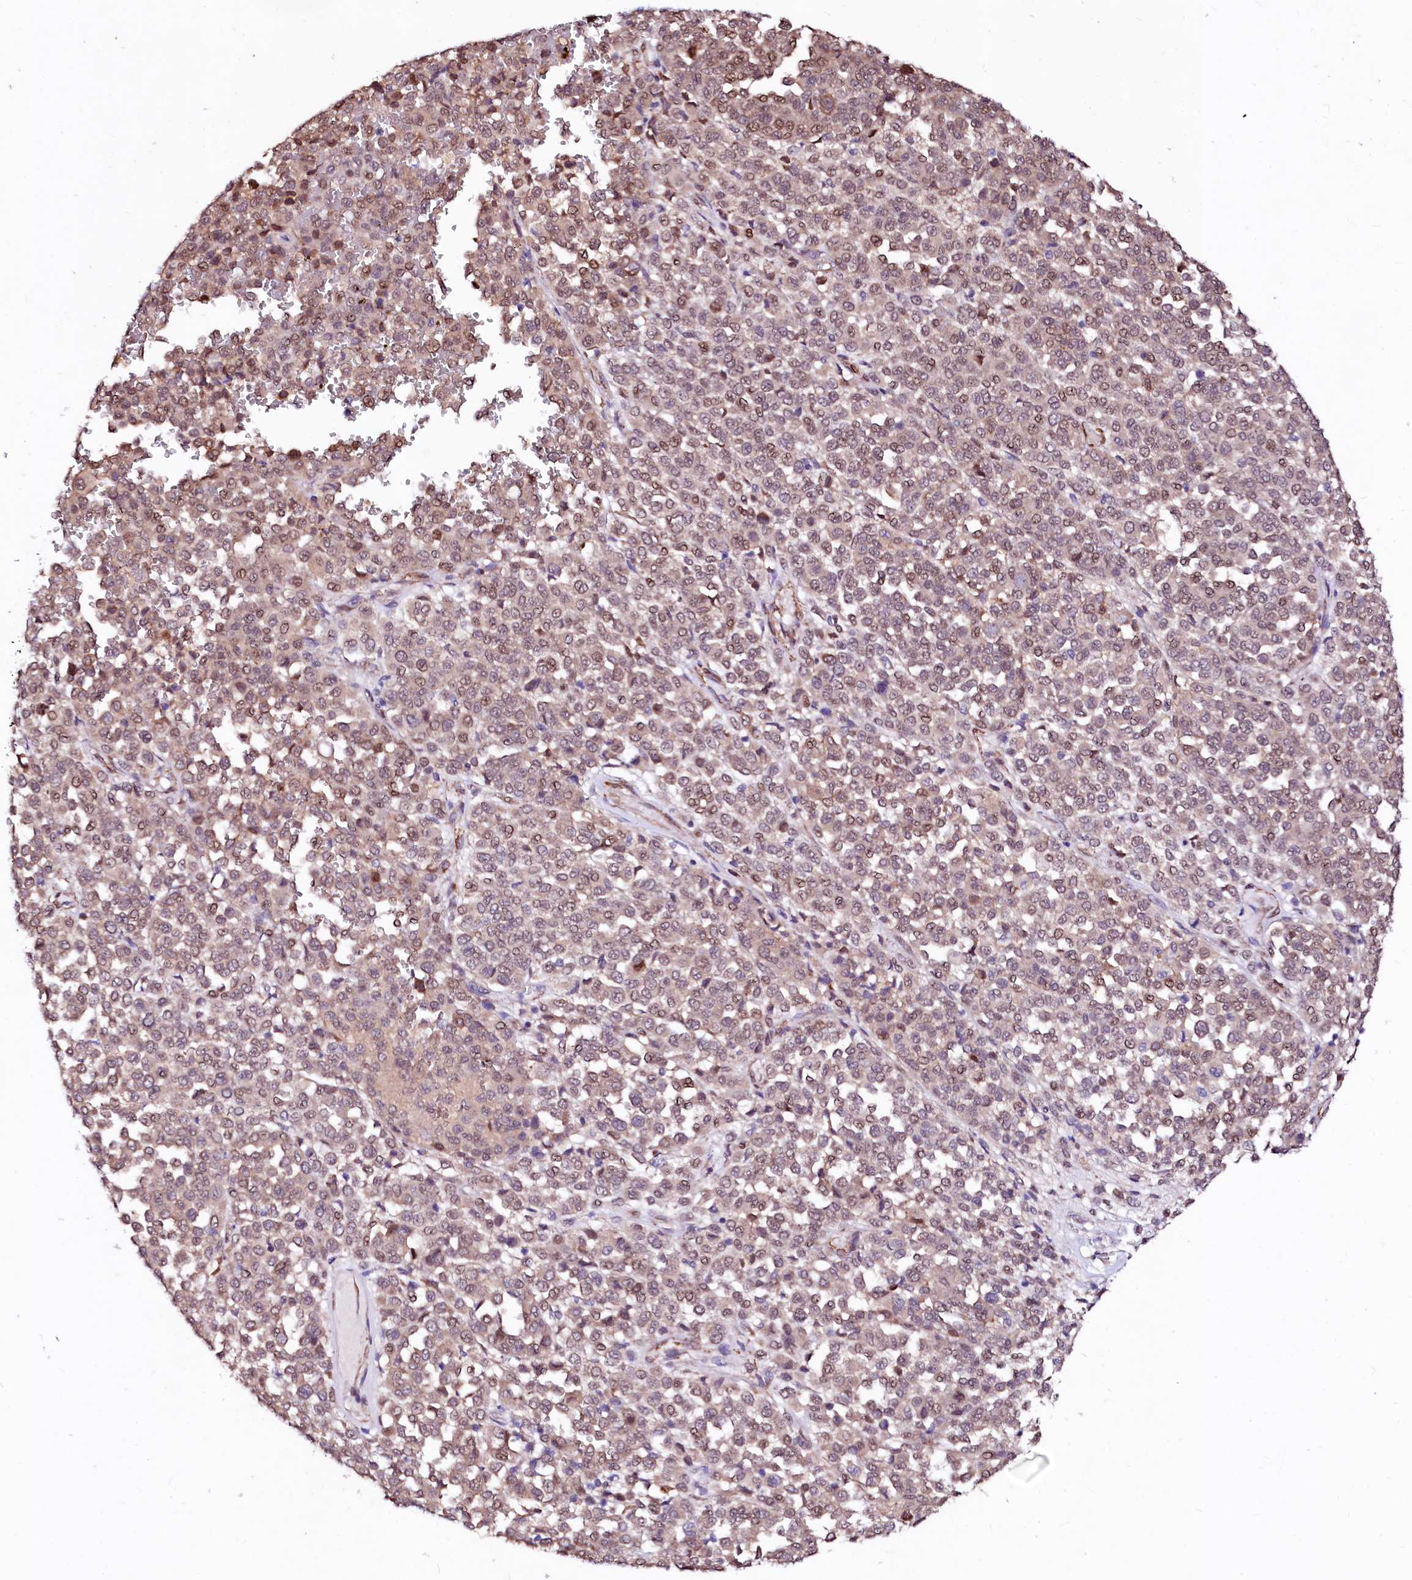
{"staining": {"intensity": "moderate", "quantity": ">75%", "location": "cytoplasmic/membranous,nuclear"}, "tissue": "melanoma", "cell_type": "Tumor cells", "image_type": "cancer", "snomed": [{"axis": "morphology", "description": "Malignant melanoma, Metastatic site"}, {"axis": "topography", "description": "Pancreas"}], "caption": "Malignant melanoma (metastatic site) stained with IHC displays moderate cytoplasmic/membranous and nuclear staining in about >75% of tumor cells.", "gene": "GPR176", "patient": {"sex": "female", "age": 30}}